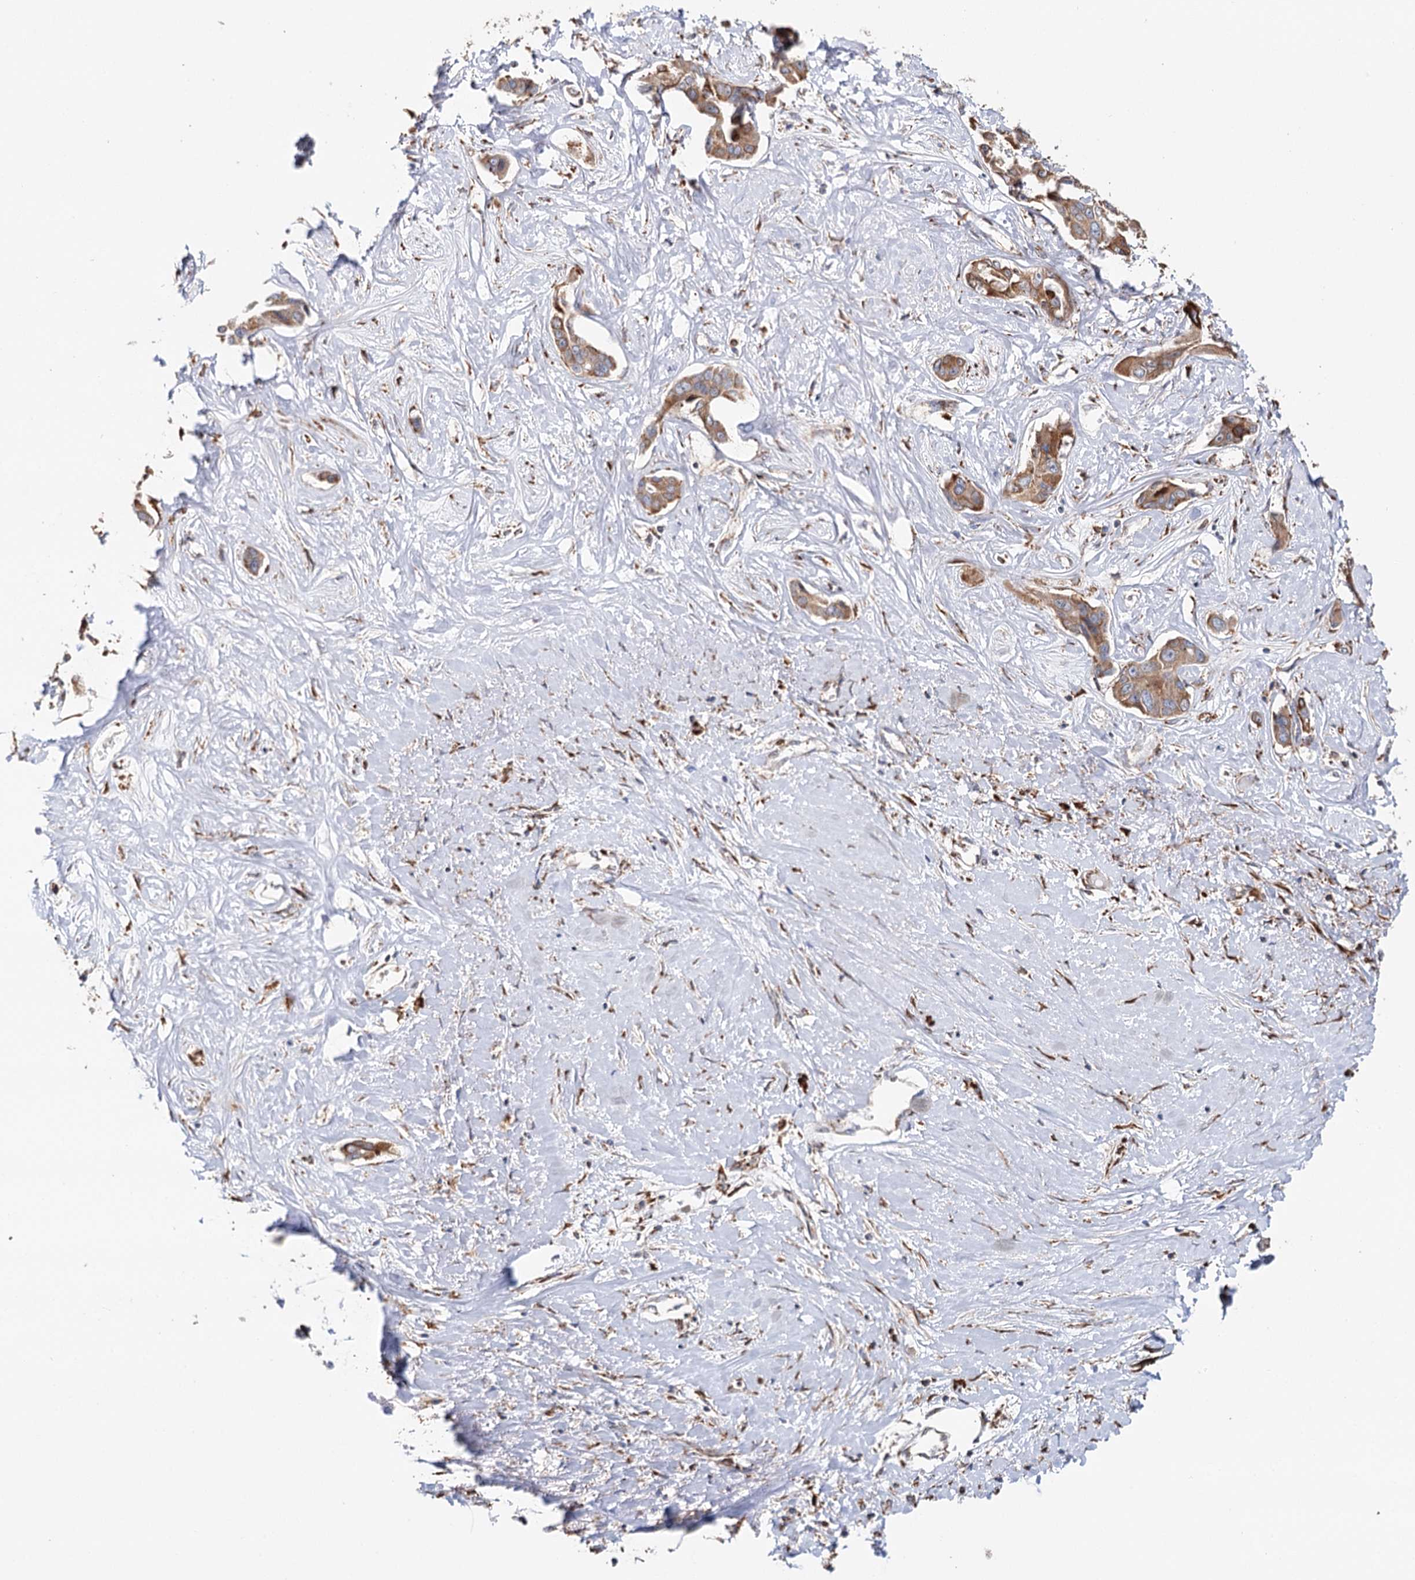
{"staining": {"intensity": "strong", "quantity": ">75%", "location": "cytoplasmic/membranous"}, "tissue": "liver cancer", "cell_type": "Tumor cells", "image_type": "cancer", "snomed": [{"axis": "morphology", "description": "Cholangiocarcinoma"}, {"axis": "topography", "description": "Liver"}], "caption": "Strong cytoplasmic/membranous positivity is appreciated in about >75% of tumor cells in cholangiocarcinoma (liver).", "gene": "VEGFA", "patient": {"sex": "male", "age": 59}}